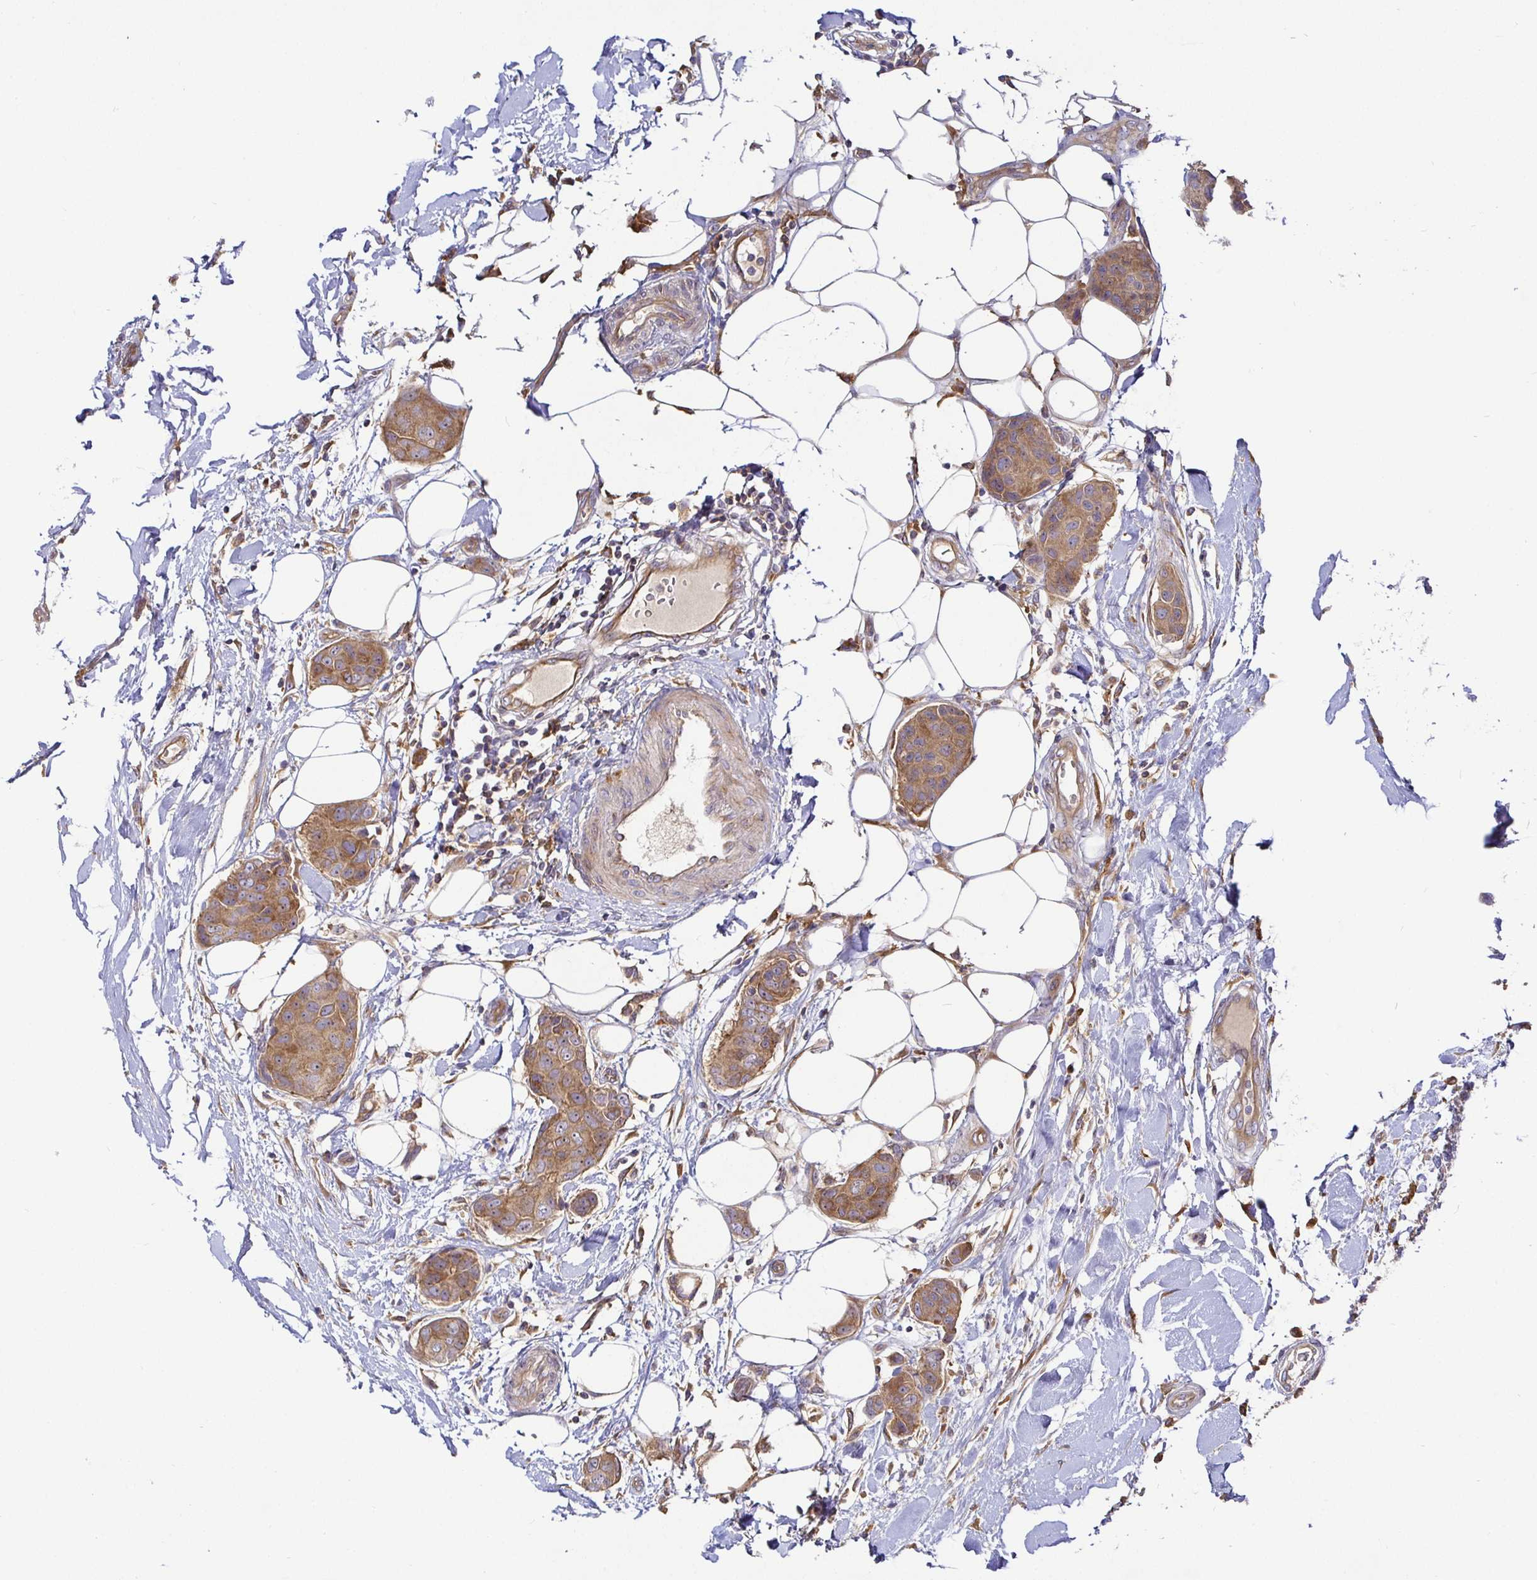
{"staining": {"intensity": "moderate", "quantity": ">75%", "location": "cytoplasmic/membranous"}, "tissue": "breast cancer", "cell_type": "Tumor cells", "image_type": "cancer", "snomed": [{"axis": "morphology", "description": "Duct carcinoma"}, {"axis": "topography", "description": "Breast"}, {"axis": "topography", "description": "Lymph node"}], "caption": "Protein staining displays moderate cytoplasmic/membranous staining in approximately >75% of tumor cells in intraductal carcinoma (breast).", "gene": "SNX8", "patient": {"sex": "female", "age": 80}}